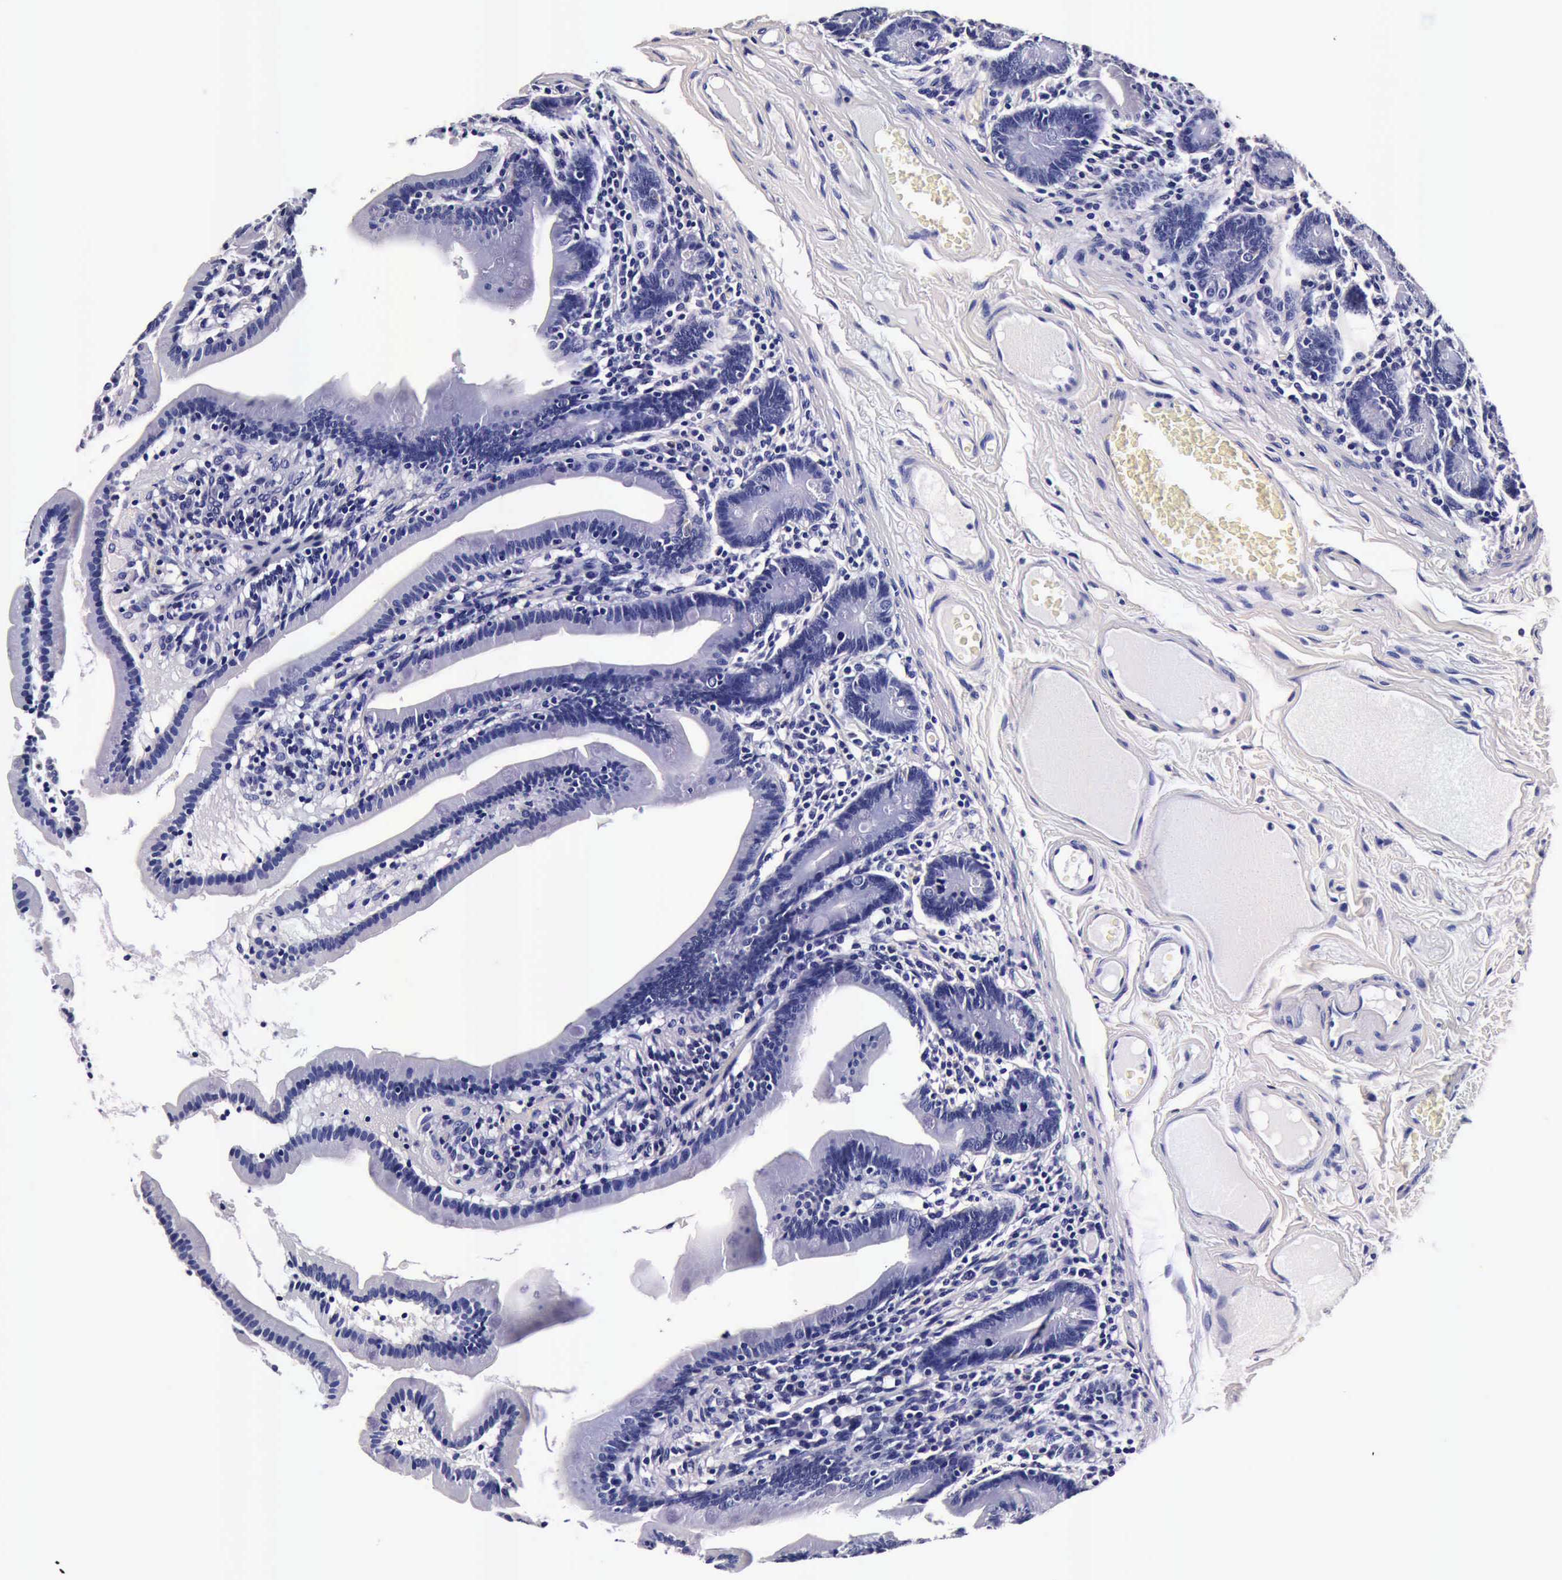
{"staining": {"intensity": "negative", "quantity": "none", "location": "none"}, "tissue": "duodenum", "cell_type": "Glandular cells", "image_type": "normal", "snomed": [{"axis": "morphology", "description": "Normal tissue, NOS"}, {"axis": "topography", "description": "Duodenum"}], "caption": "Glandular cells show no significant staining in normal duodenum. The staining was performed using DAB (3,3'-diaminobenzidine) to visualize the protein expression in brown, while the nuclei were stained in blue with hematoxylin (Magnification: 20x).", "gene": "IAPP", "patient": {"sex": "female", "age": 75}}